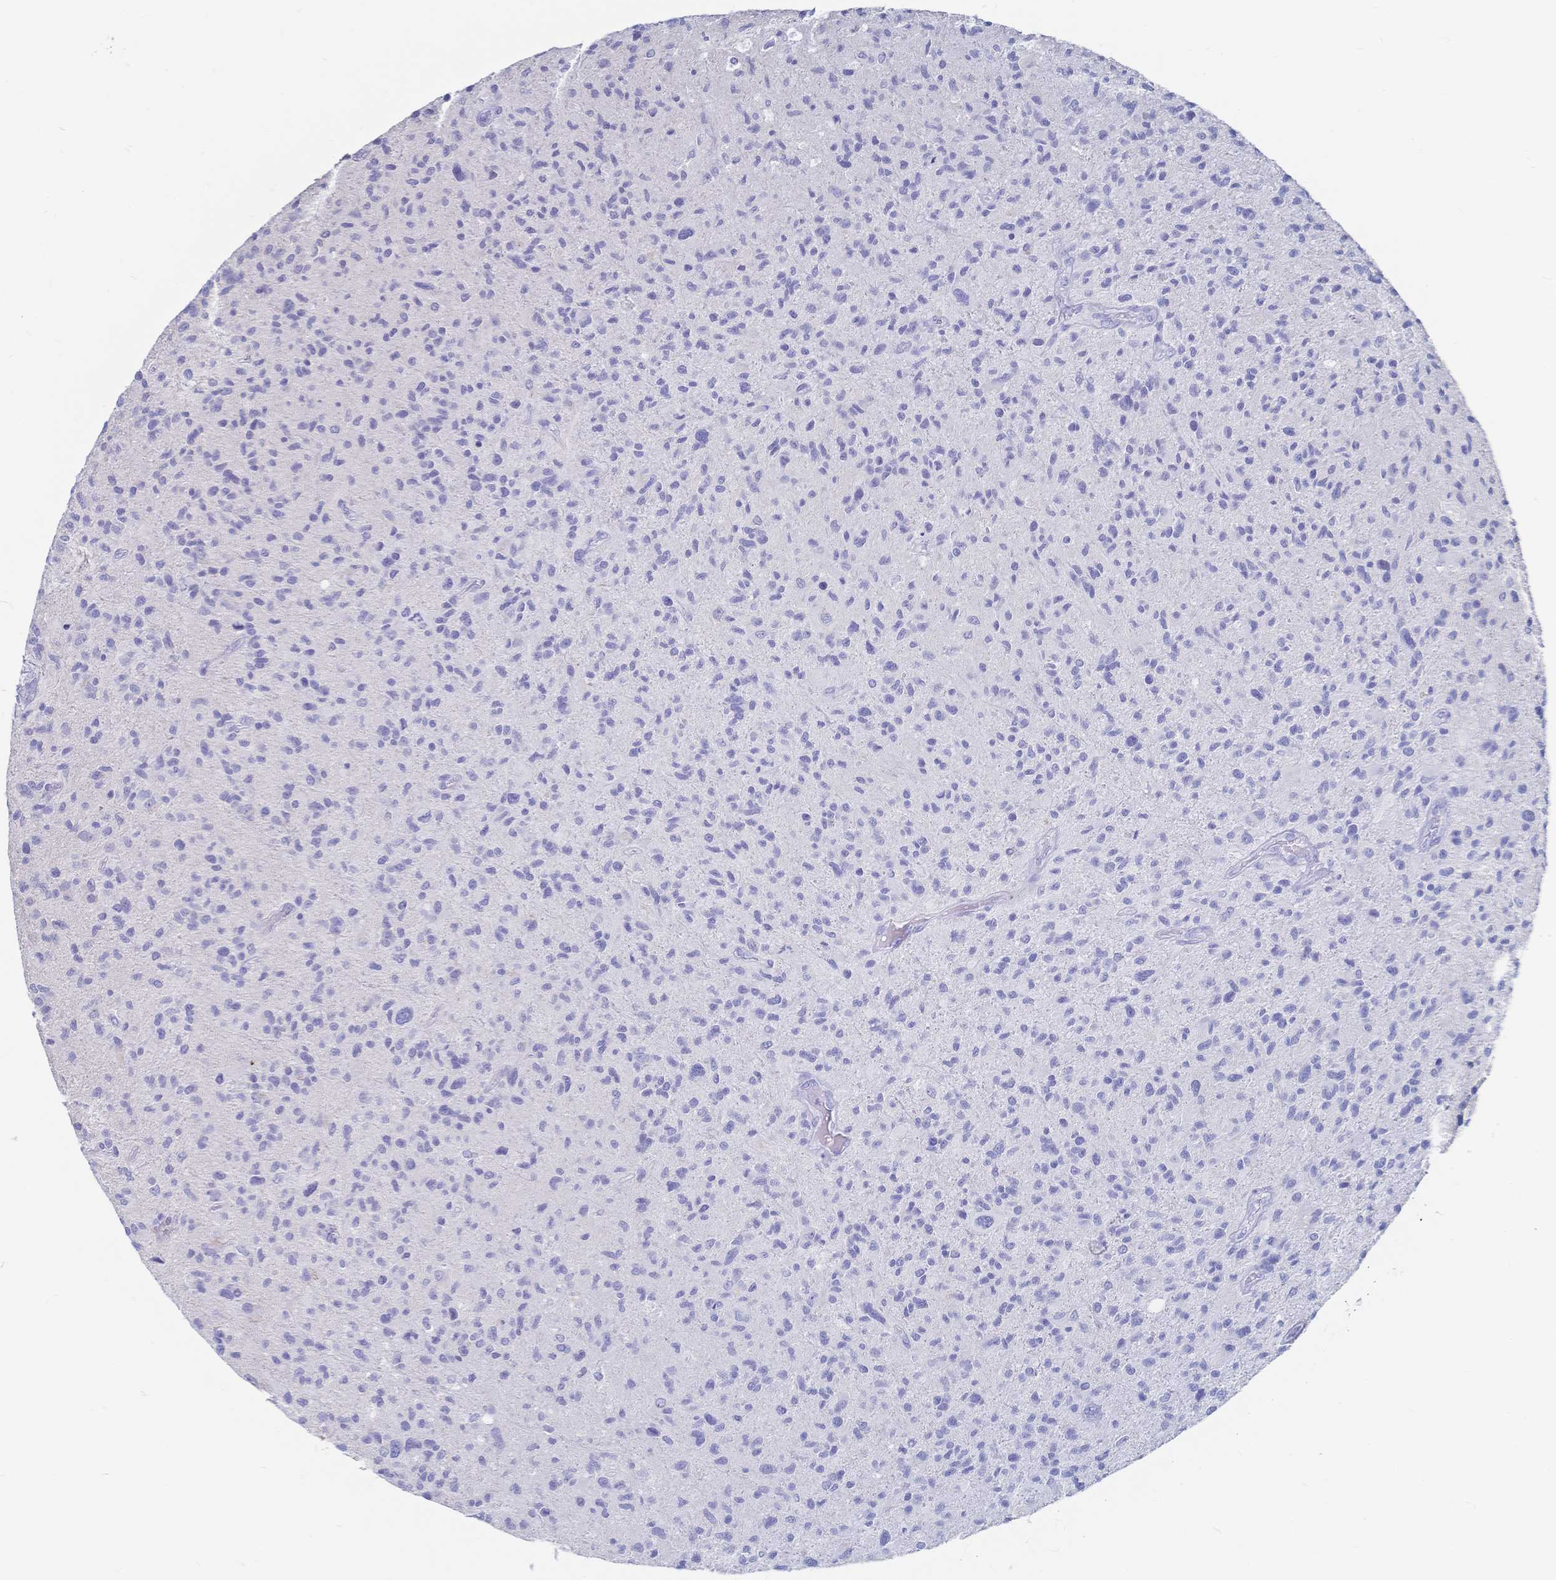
{"staining": {"intensity": "negative", "quantity": "none", "location": "none"}, "tissue": "glioma", "cell_type": "Tumor cells", "image_type": "cancer", "snomed": [{"axis": "morphology", "description": "Glioma, malignant, High grade"}, {"axis": "topography", "description": "Brain"}], "caption": "Tumor cells are negative for protein expression in human glioma. (DAB immunohistochemistry, high magnification).", "gene": "IL2RB", "patient": {"sex": "female", "age": 70}}